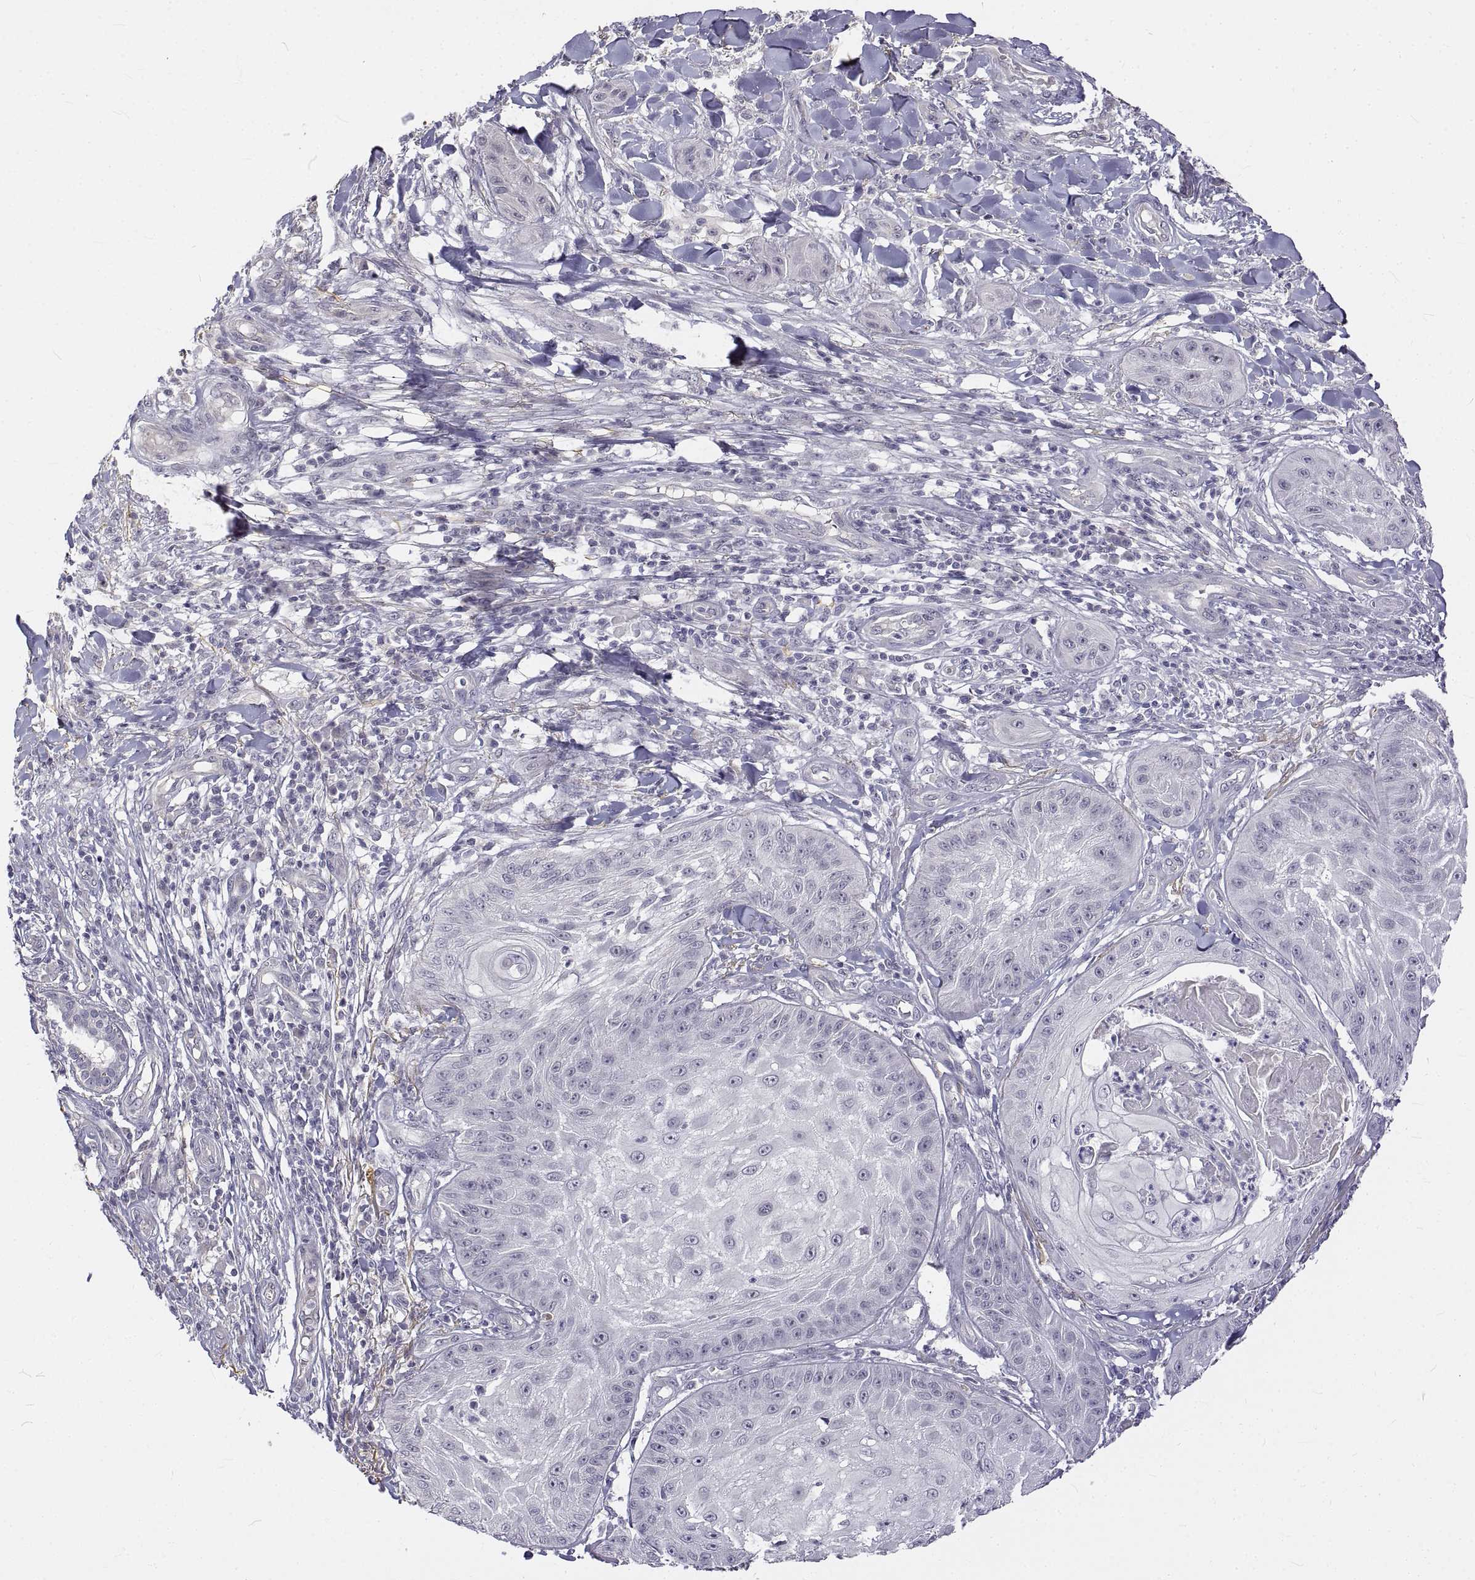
{"staining": {"intensity": "negative", "quantity": "none", "location": "none"}, "tissue": "skin cancer", "cell_type": "Tumor cells", "image_type": "cancer", "snomed": [{"axis": "morphology", "description": "Squamous cell carcinoma, NOS"}, {"axis": "topography", "description": "Skin"}], "caption": "Tumor cells are negative for protein expression in human squamous cell carcinoma (skin).", "gene": "ANO2", "patient": {"sex": "male", "age": 70}}